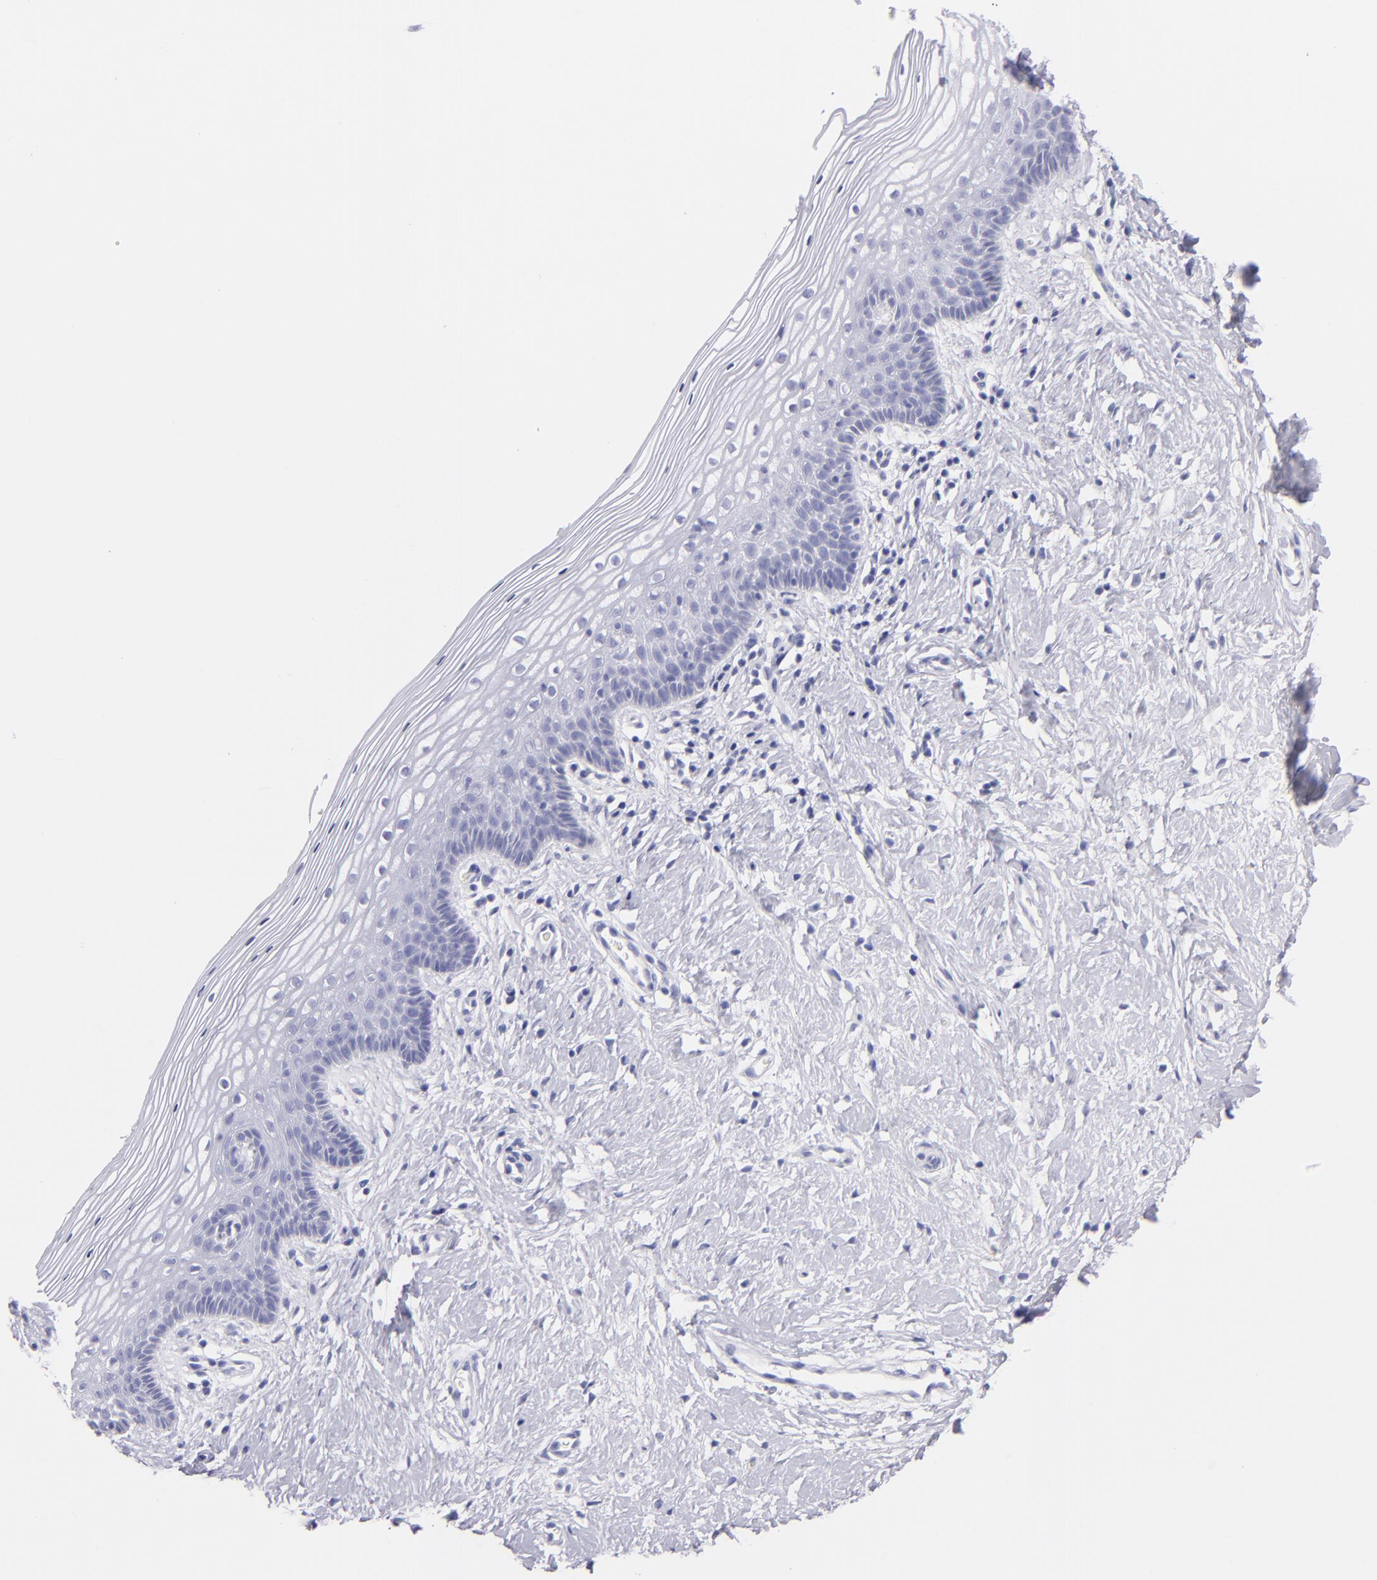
{"staining": {"intensity": "negative", "quantity": "none", "location": "none"}, "tissue": "vagina", "cell_type": "Squamous epithelial cells", "image_type": "normal", "snomed": [{"axis": "morphology", "description": "Normal tissue, NOS"}, {"axis": "topography", "description": "Vagina"}], "caption": "Immunohistochemical staining of normal vagina displays no significant staining in squamous epithelial cells.", "gene": "PRPH", "patient": {"sex": "female", "age": 46}}